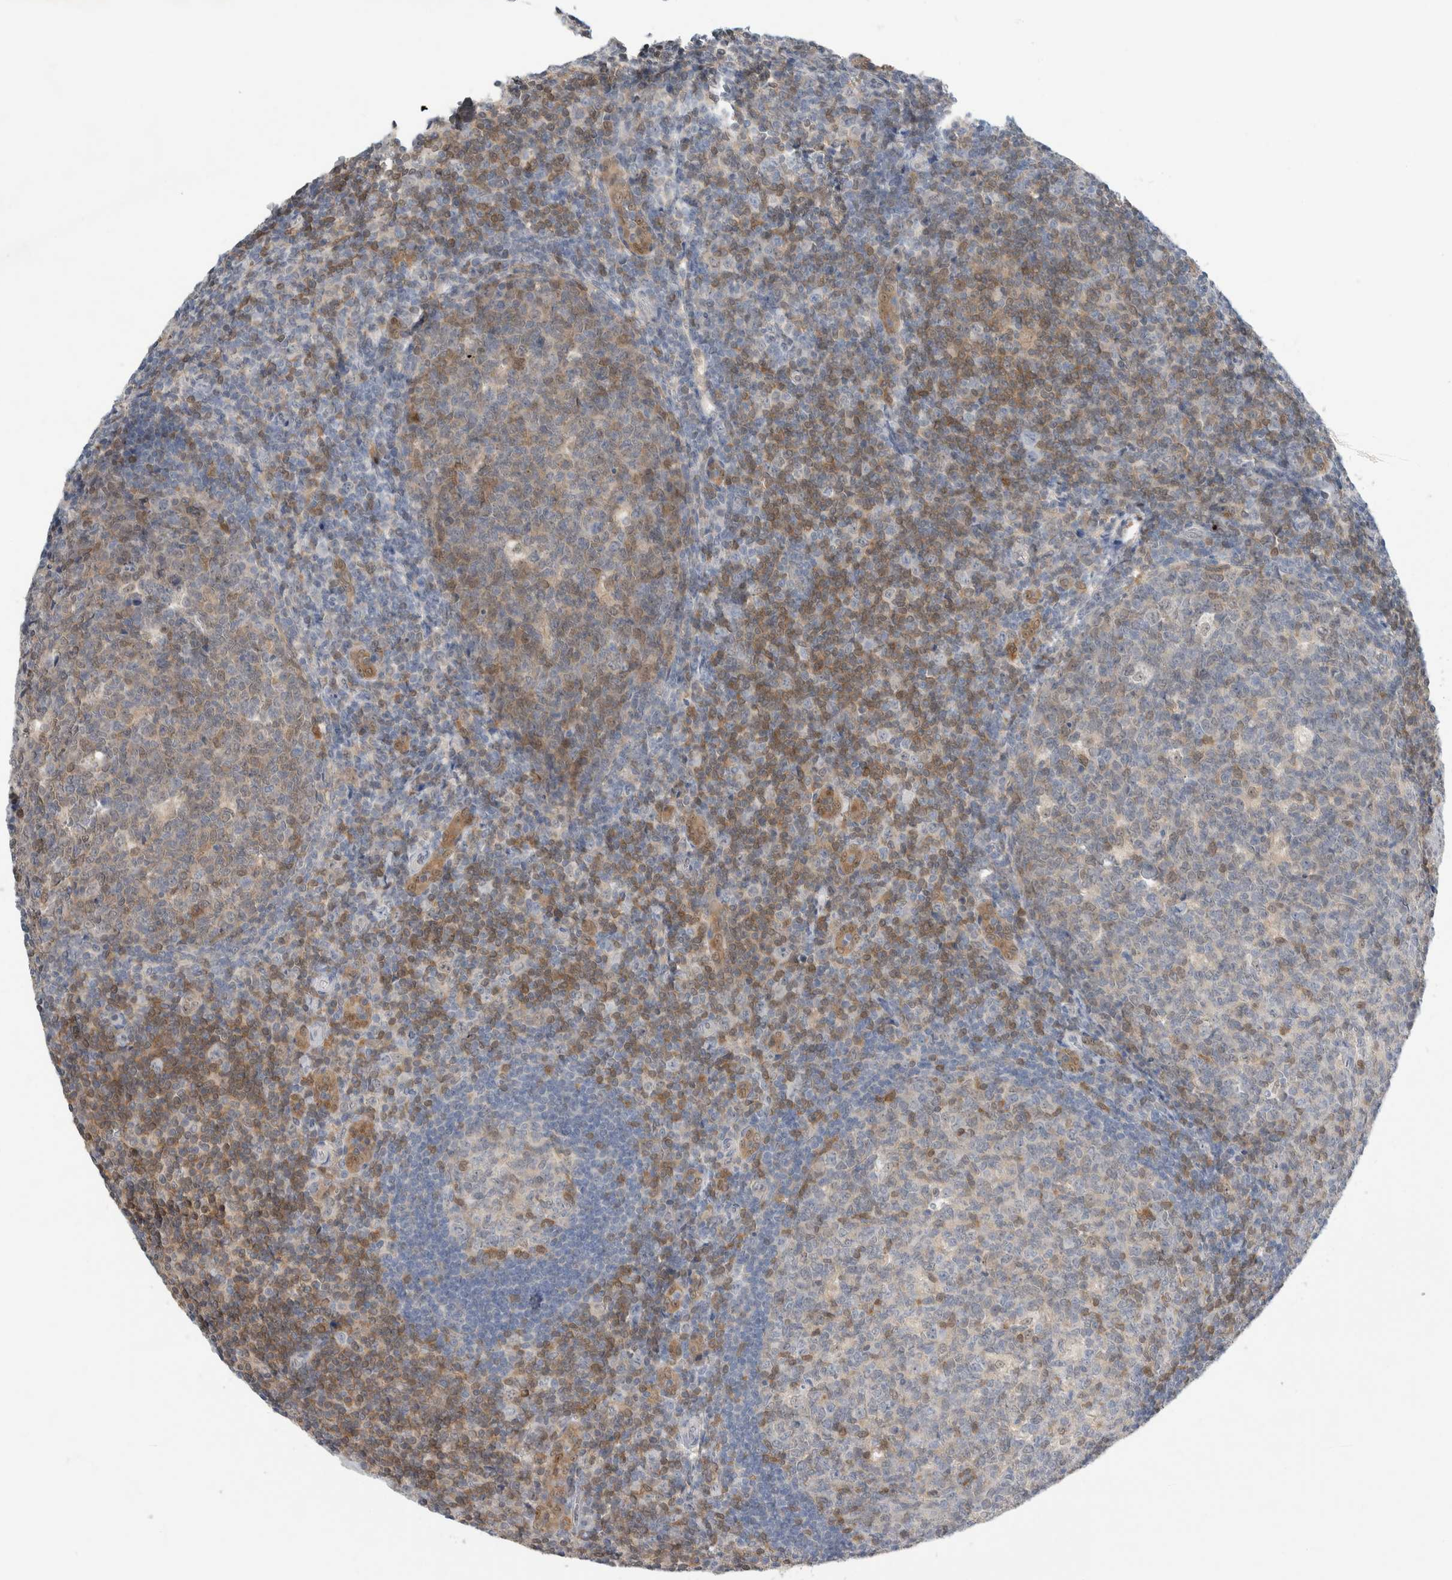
{"staining": {"intensity": "moderate", "quantity": "<25%", "location": "cytoplasmic/membranous"}, "tissue": "tonsil", "cell_type": "Germinal center cells", "image_type": "normal", "snomed": [{"axis": "morphology", "description": "Normal tissue, NOS"}, {"axis": "topography", "description": "Tonsil"}], "caption": "High-power microscopy captured an IHC image of unremarkable tonsil, revealing moderate cytoplasmic/membranous expression in approximately <25% of germinal center cells.", "gene": "CASP6", "patient": {"sex": "male", "age": 37}}